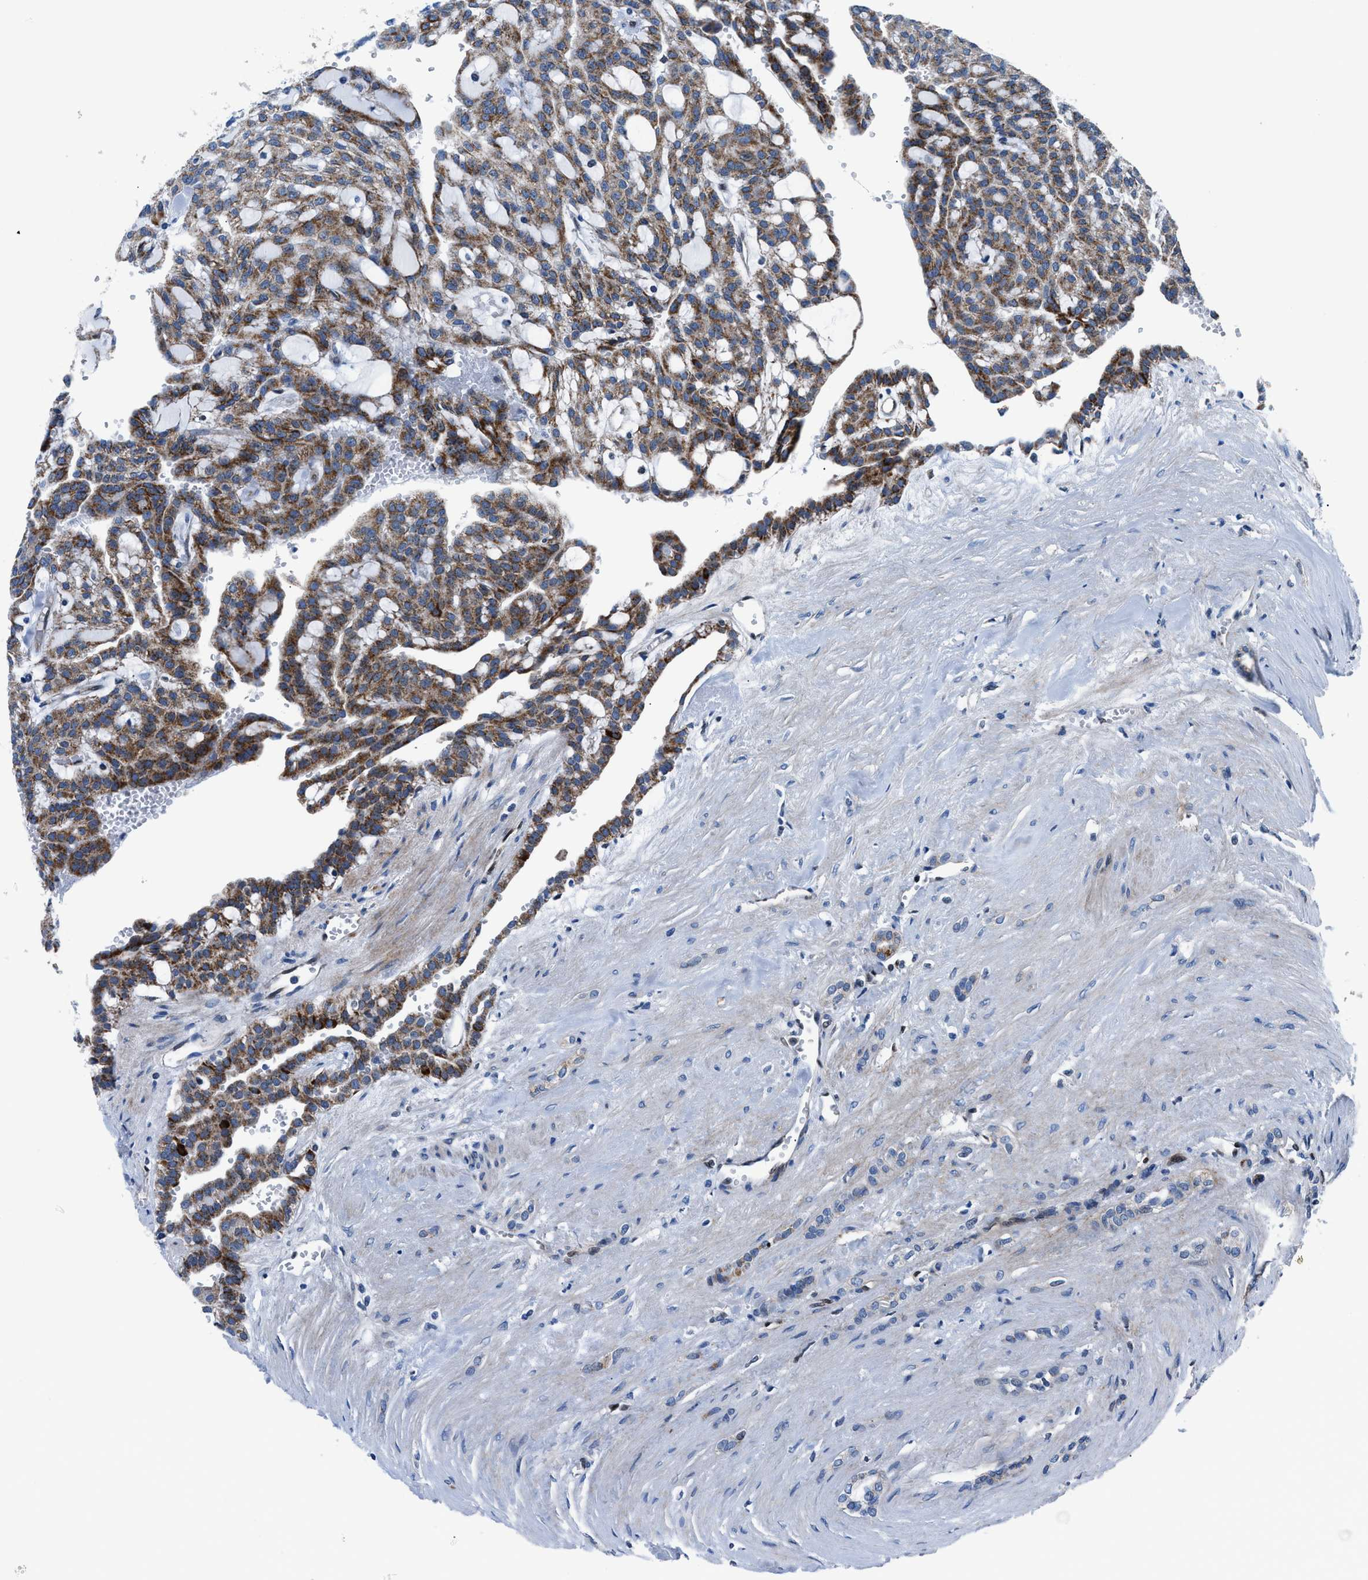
{"staining": {"intensity": "moderate", "quantity": ">75%", "location": "cytoplasmic/membranous"}, "tissue": "renal cancer", "cell_type": "Tumor cells", "image_type": "cancer", "snomed": [{"axis": "morphology", "description": "Adenocarcinoma, NOS"}, {"axis": "topography", "description": "Kidney"}], "caption": "A brown stain highlights moderate cytoplasmic/membranous staining of a protein in human renal cancer (adenocarcinoma) tumor cells.", "gene": "LMO2", "patient": {"sex": "male", "age": 63}}